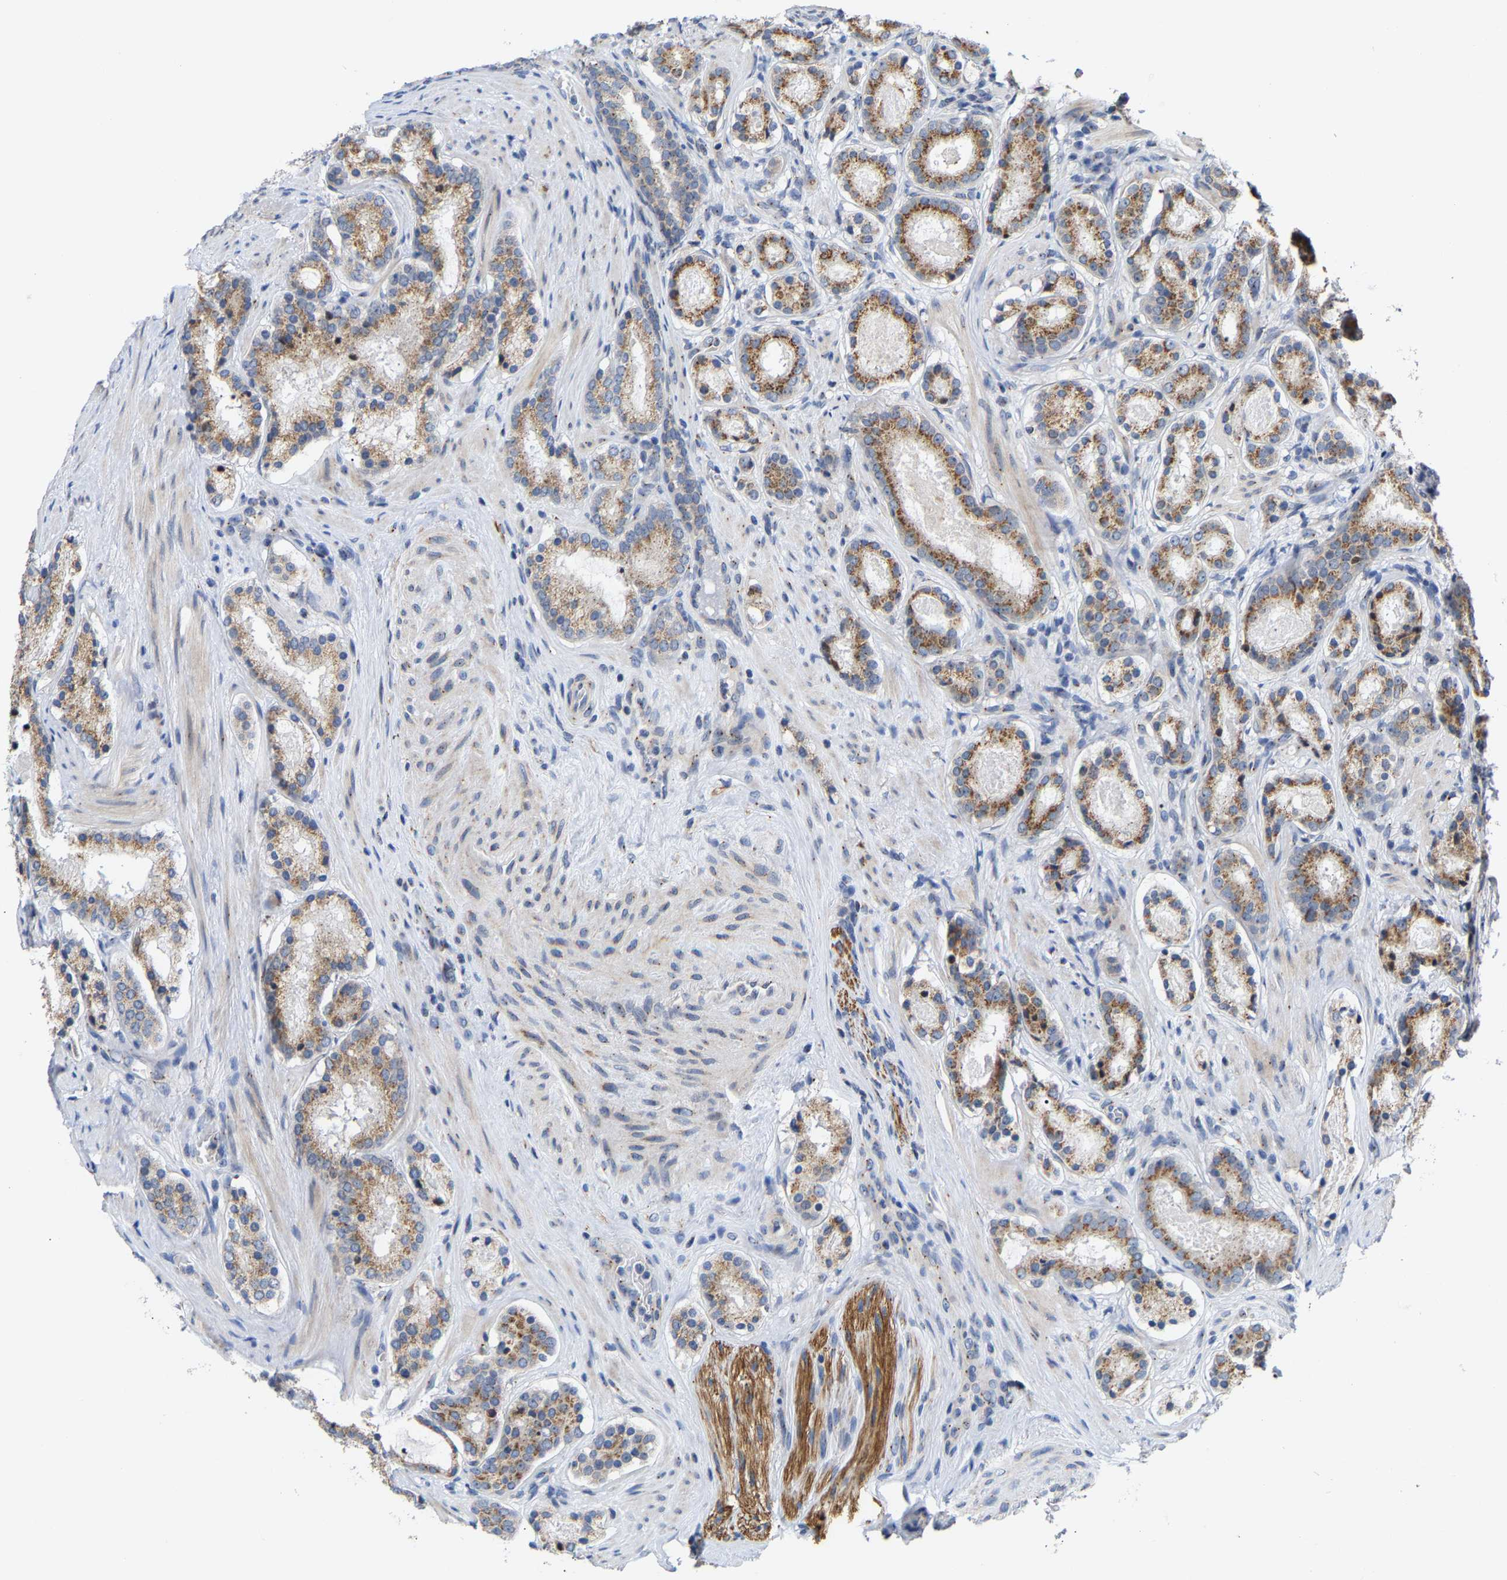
{"staining": {"intensity": "moderate", "quantity": ">75%", "location": "cytoplasmic/membranous"}, "tissue": "prostate cancer", "cell_type": "Tumor cells", "image_type": "cancer", "snomed": [{"axis": "morphology", "description": "Adenocarcinoma, Low grade"}, {"axis": "topography", "description": "Prostate"}], "caption": "An image of human low-grade adenocarcinoma (prostate) stained for a protein reveals moderate cytoplasmic/membranous brown staining in tumor cells.", "gene": "PCNT", "patient": {"sex": "male", "age": 69}}